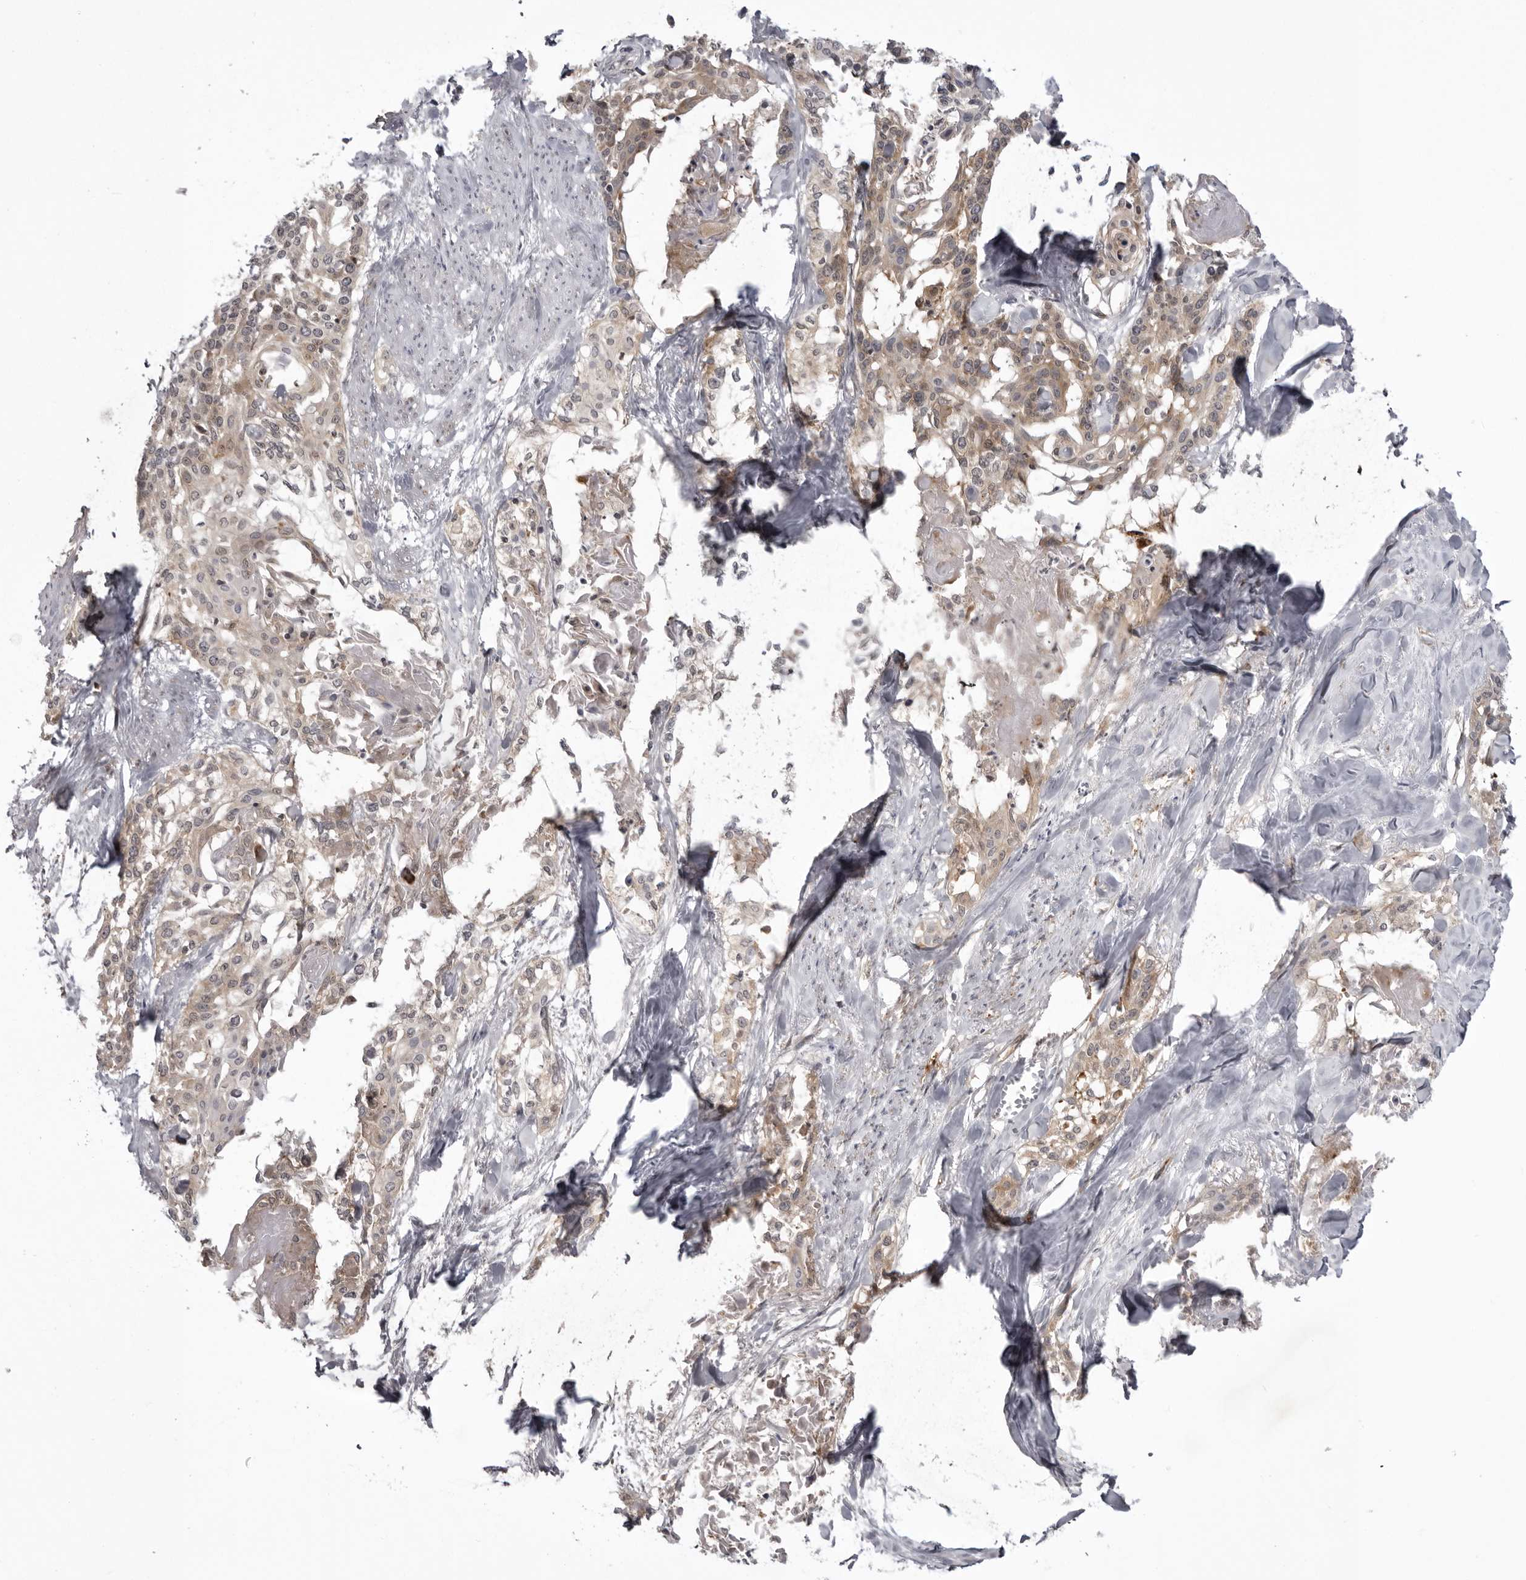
{"staining": {"intensity": "weak", "quantity": "25%-75%", "location": "cytoplasmic/membranous"}, "tissue": "cervical cancer", "cell_type": "Tumor cells", "image_type": "cancer", "snomed": [{"axis": "morphology", "description": "Squamous cell carcinoma, NOS"}, {"axis": "topography", "description": "Cervix"}], "caption": "Brown immunohistochemical staining in human cervical cancer (squamous cell carcinoma) demonstrates weak cytoplasmic/membranous staining in approximately 25%-75% of tumor cells. Nuclei are stained in blue.", "gene": "USP43", "patient": {"sex": "female", "age": 57}}